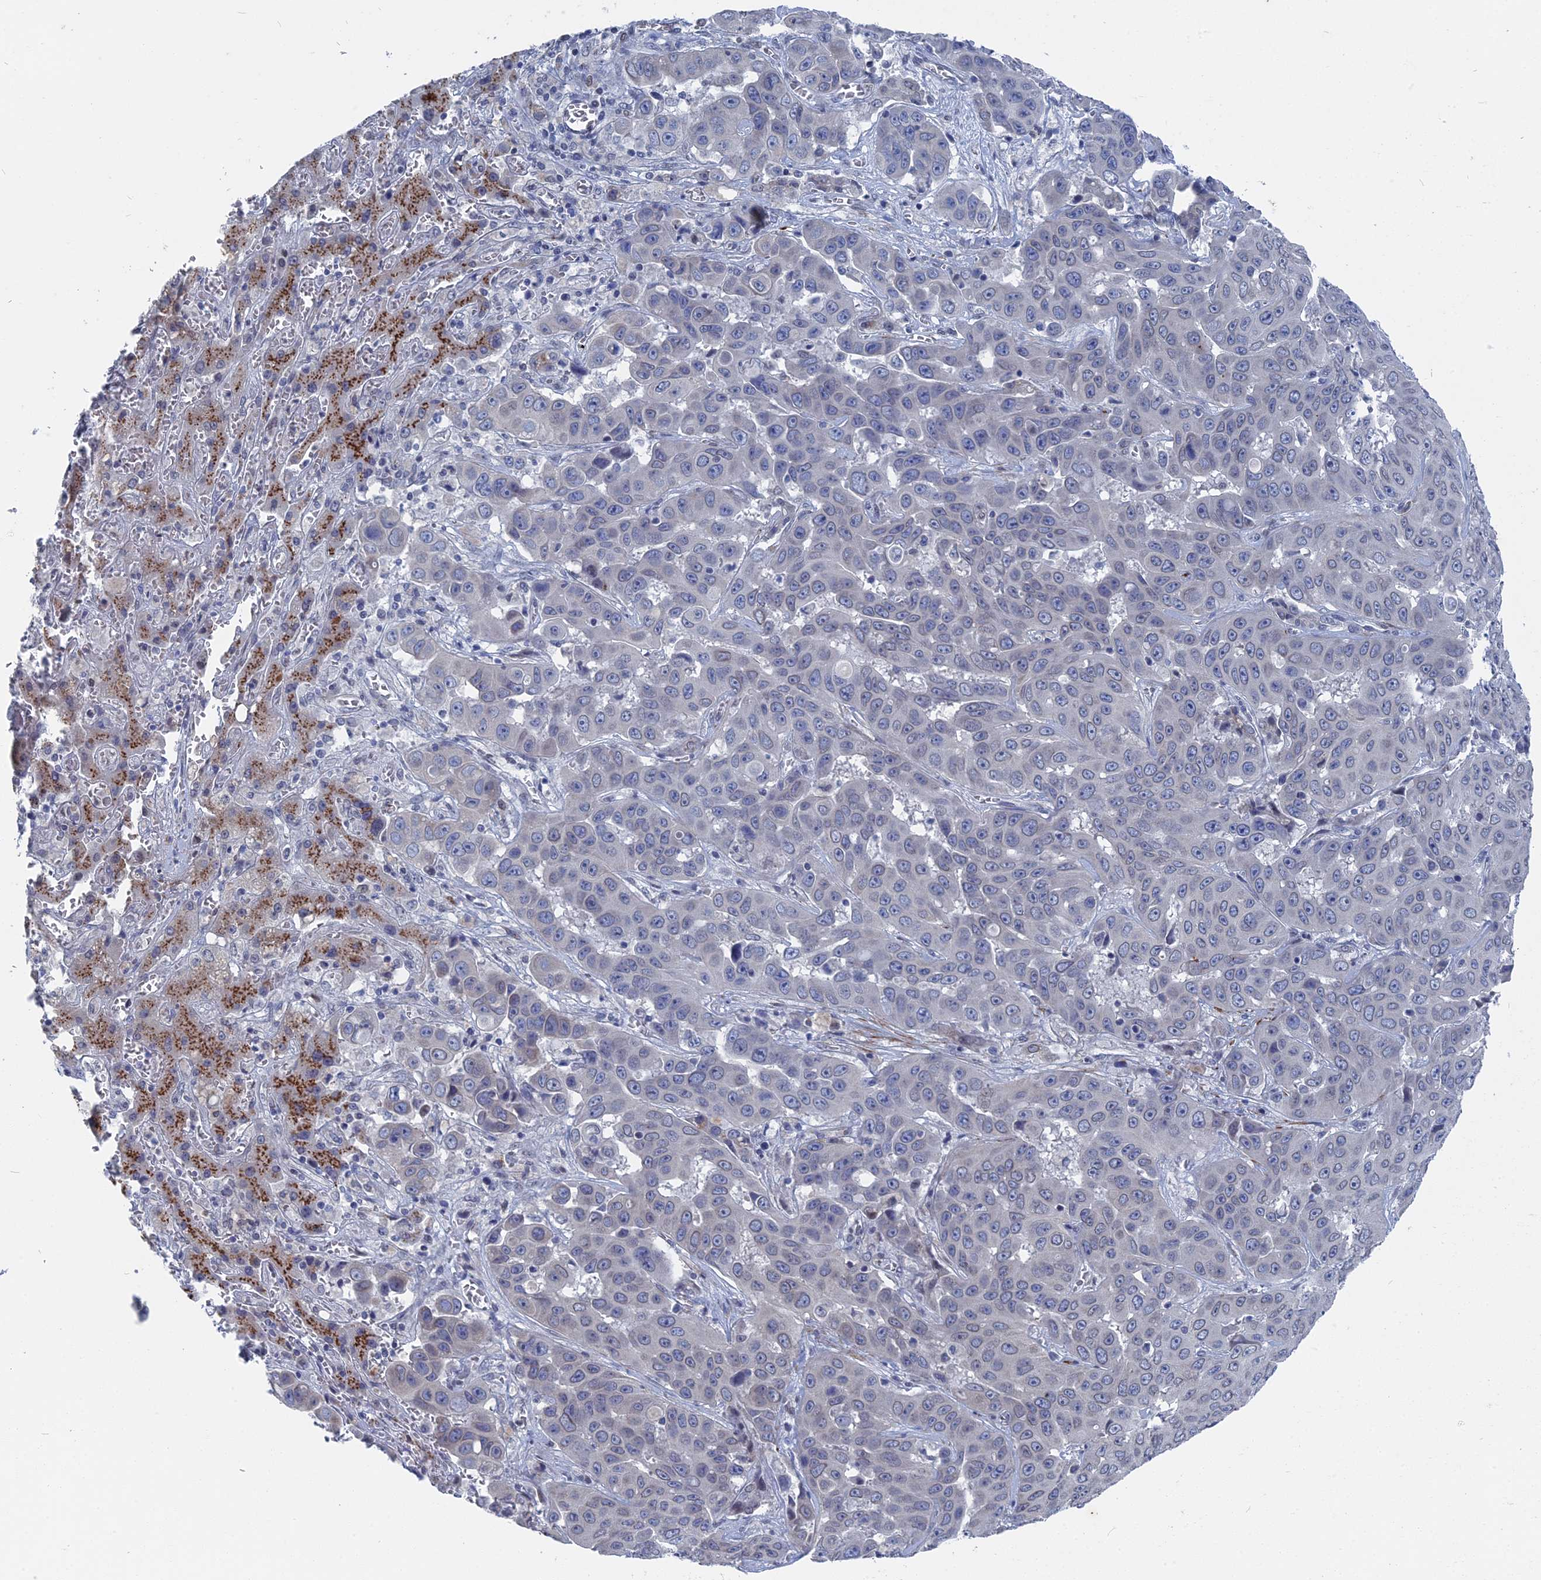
{"staining": {"intensity": "negative", "quantity": "none", "location": "none"}, "tissue": "liver cancer", "cell_type": "Tumor cells", "image_type": "cancer", "snomed": [{"axis": "morphology", "description": "Cholangiocarcinoma"}, {"axis": "topography", "description": "Liver"}], "caption": "Immunohistochemistry of human cholangiocarcinoma (liver) demonstrates no expression in tumor cells.", "gene": "MTRF1", "patient": {"sex": "female", "age": 52}}